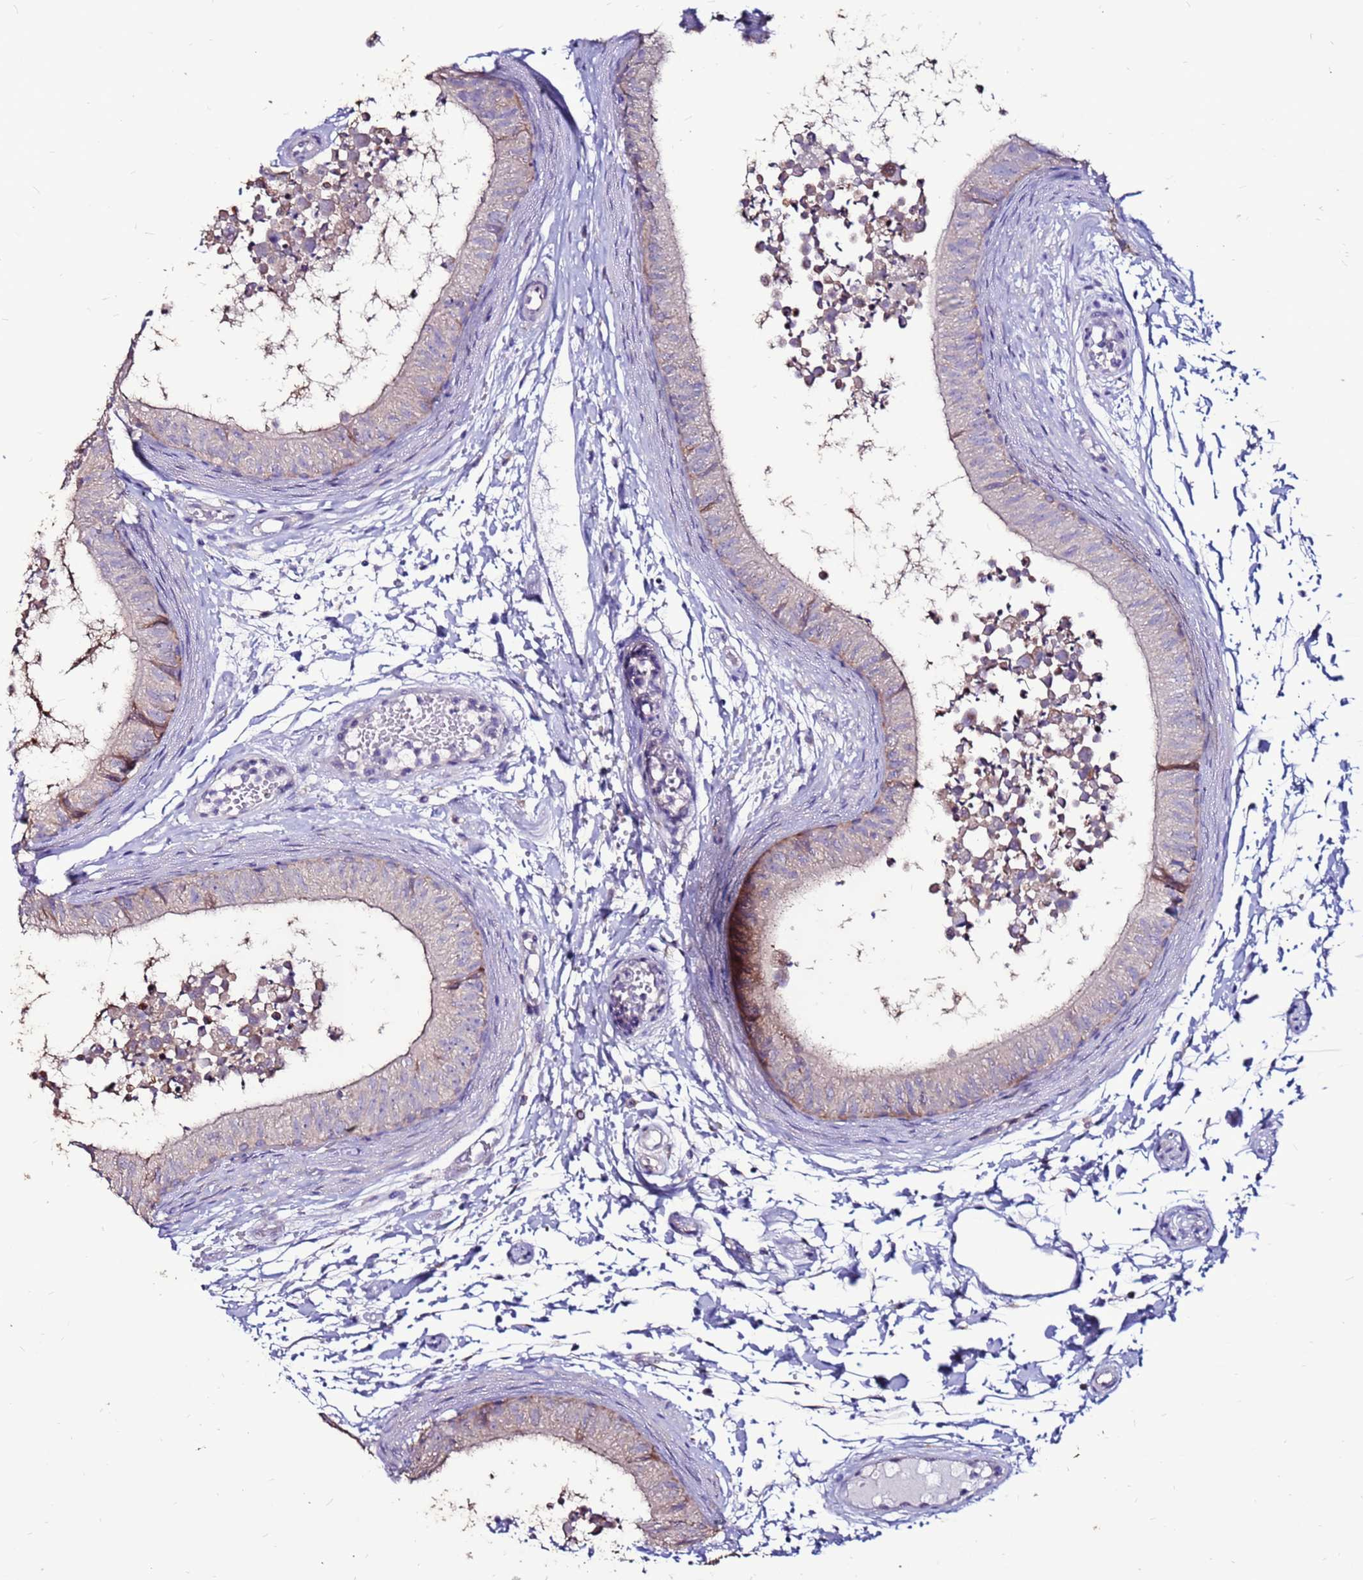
{"staining": {"intensity": "moderate", "quantity": "25%-75%", "location": "cytoplasmic/membranous"}, "tissue": "epididymis", "cell_type": "Glandular cells", "image_type": "normal", "snomed": [{"axis": "morphology", "description": "Normal tissue, NOS"}, {"axis": "topography", "description": "Epididymis"}], "caption": "Brown immunohistochemical staining in unremarkable epididymis displays moderate cytoplasmic/membranous positivity in approximately 25%-75% of glandular cells.", "gene": "SLC44A3", "patient": {"sex": "male", "age": 15}}